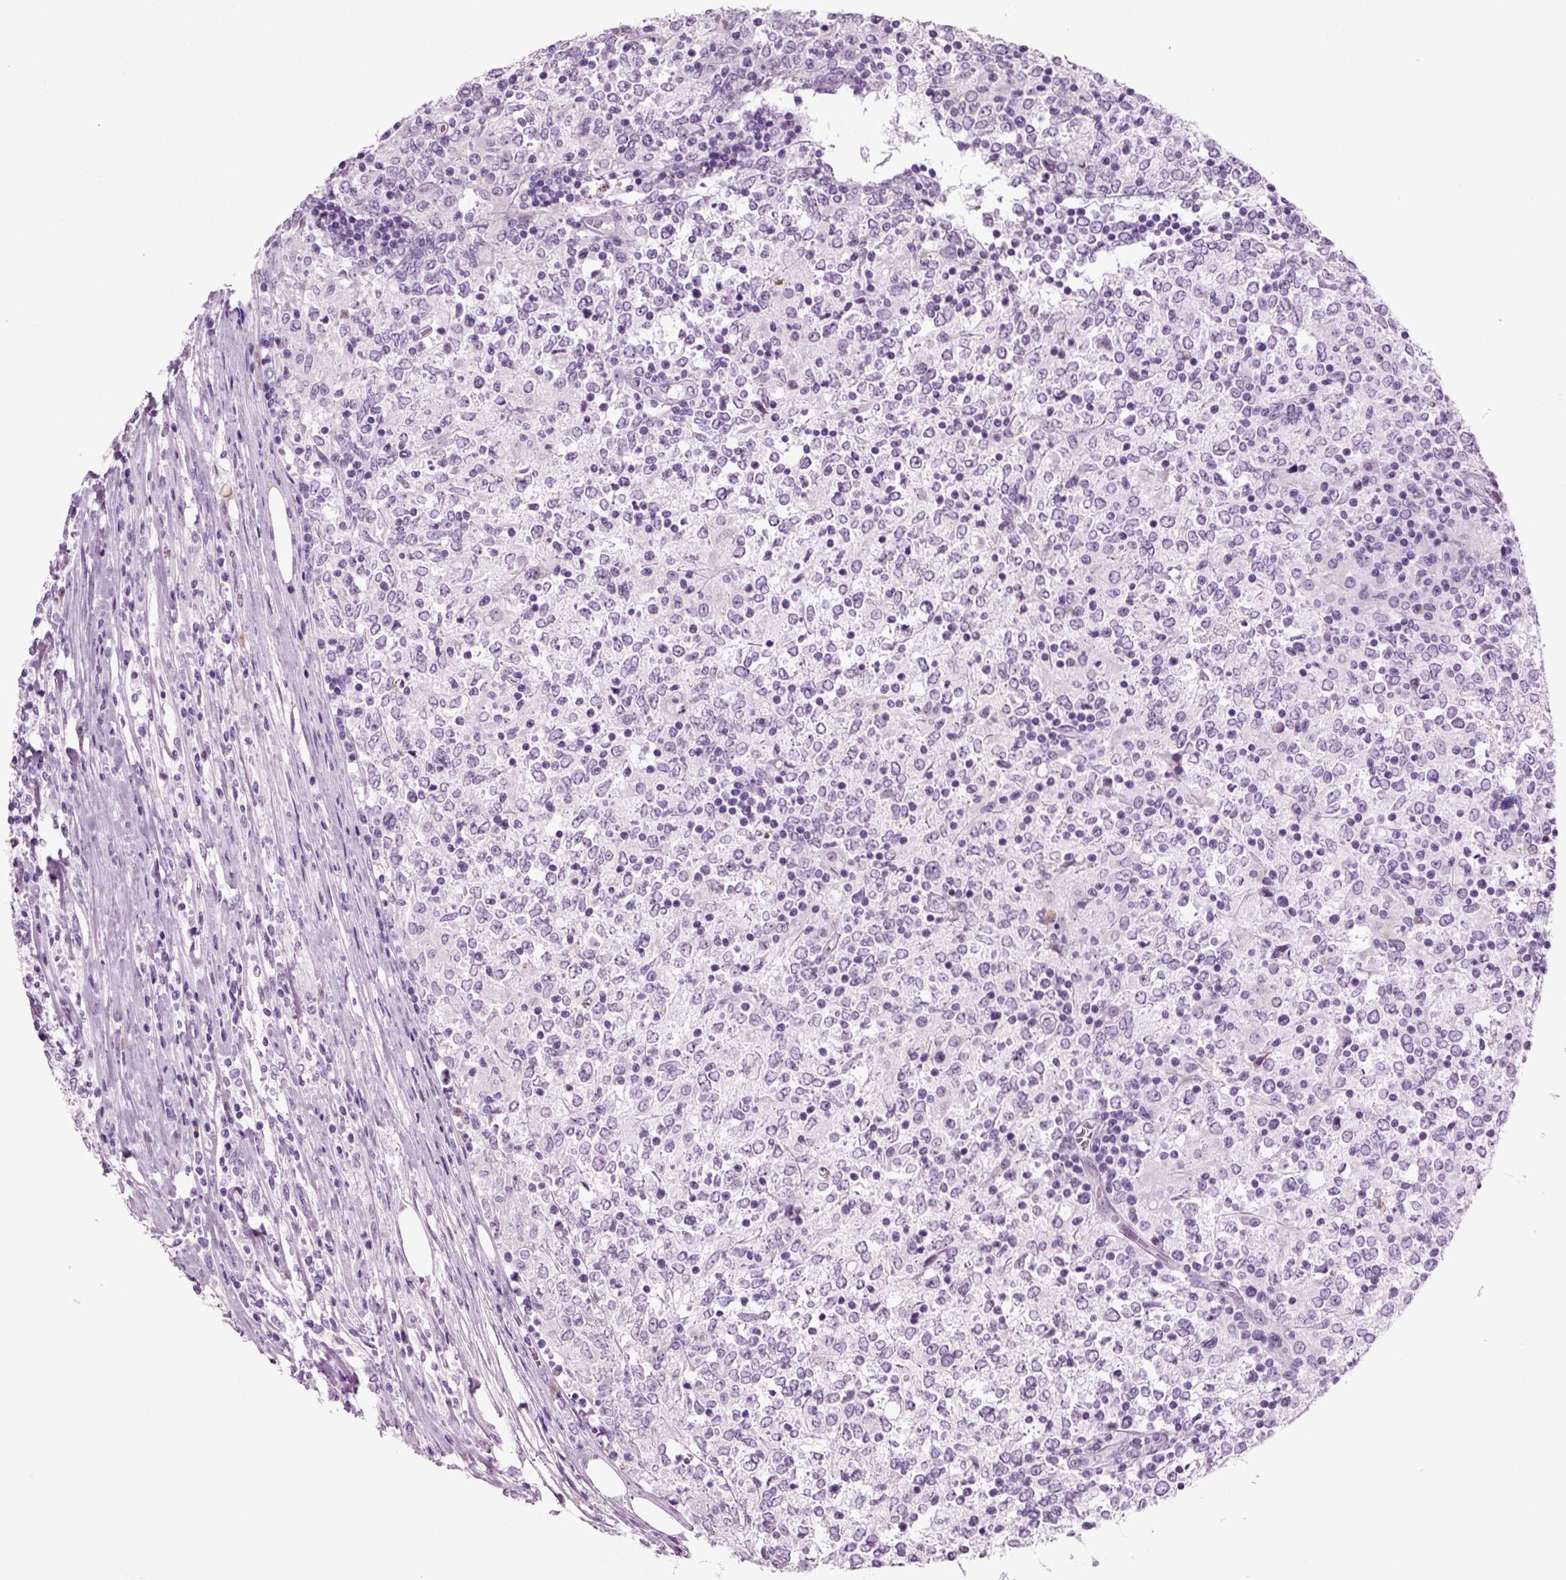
{"staining": {"intensity": "negative", "quantity": "none", "location": "none"}, "tissue": "lymphoma", "cell_type": "Tumor cells", "image_type": "cancer", "snomed": [{"axis": "morphology", "description": "Malignant lymphoma, non-Hodgkin's type, High grade"}, {"axis": "topography", "description": "Lymph node"}], "caption": "Tumor cells show no significant protein positivity in high-grade malignant lymphoma, non-Hodgkin's type. (Stains: DAB (3,3'-diaminobenzidine) immunohistochemistry with hematoxylin counter stain, Microscopy: brightfield microscopy at high magnification).", "gene": "PRLH", "patient": {"sex": "female", "age": 84}}